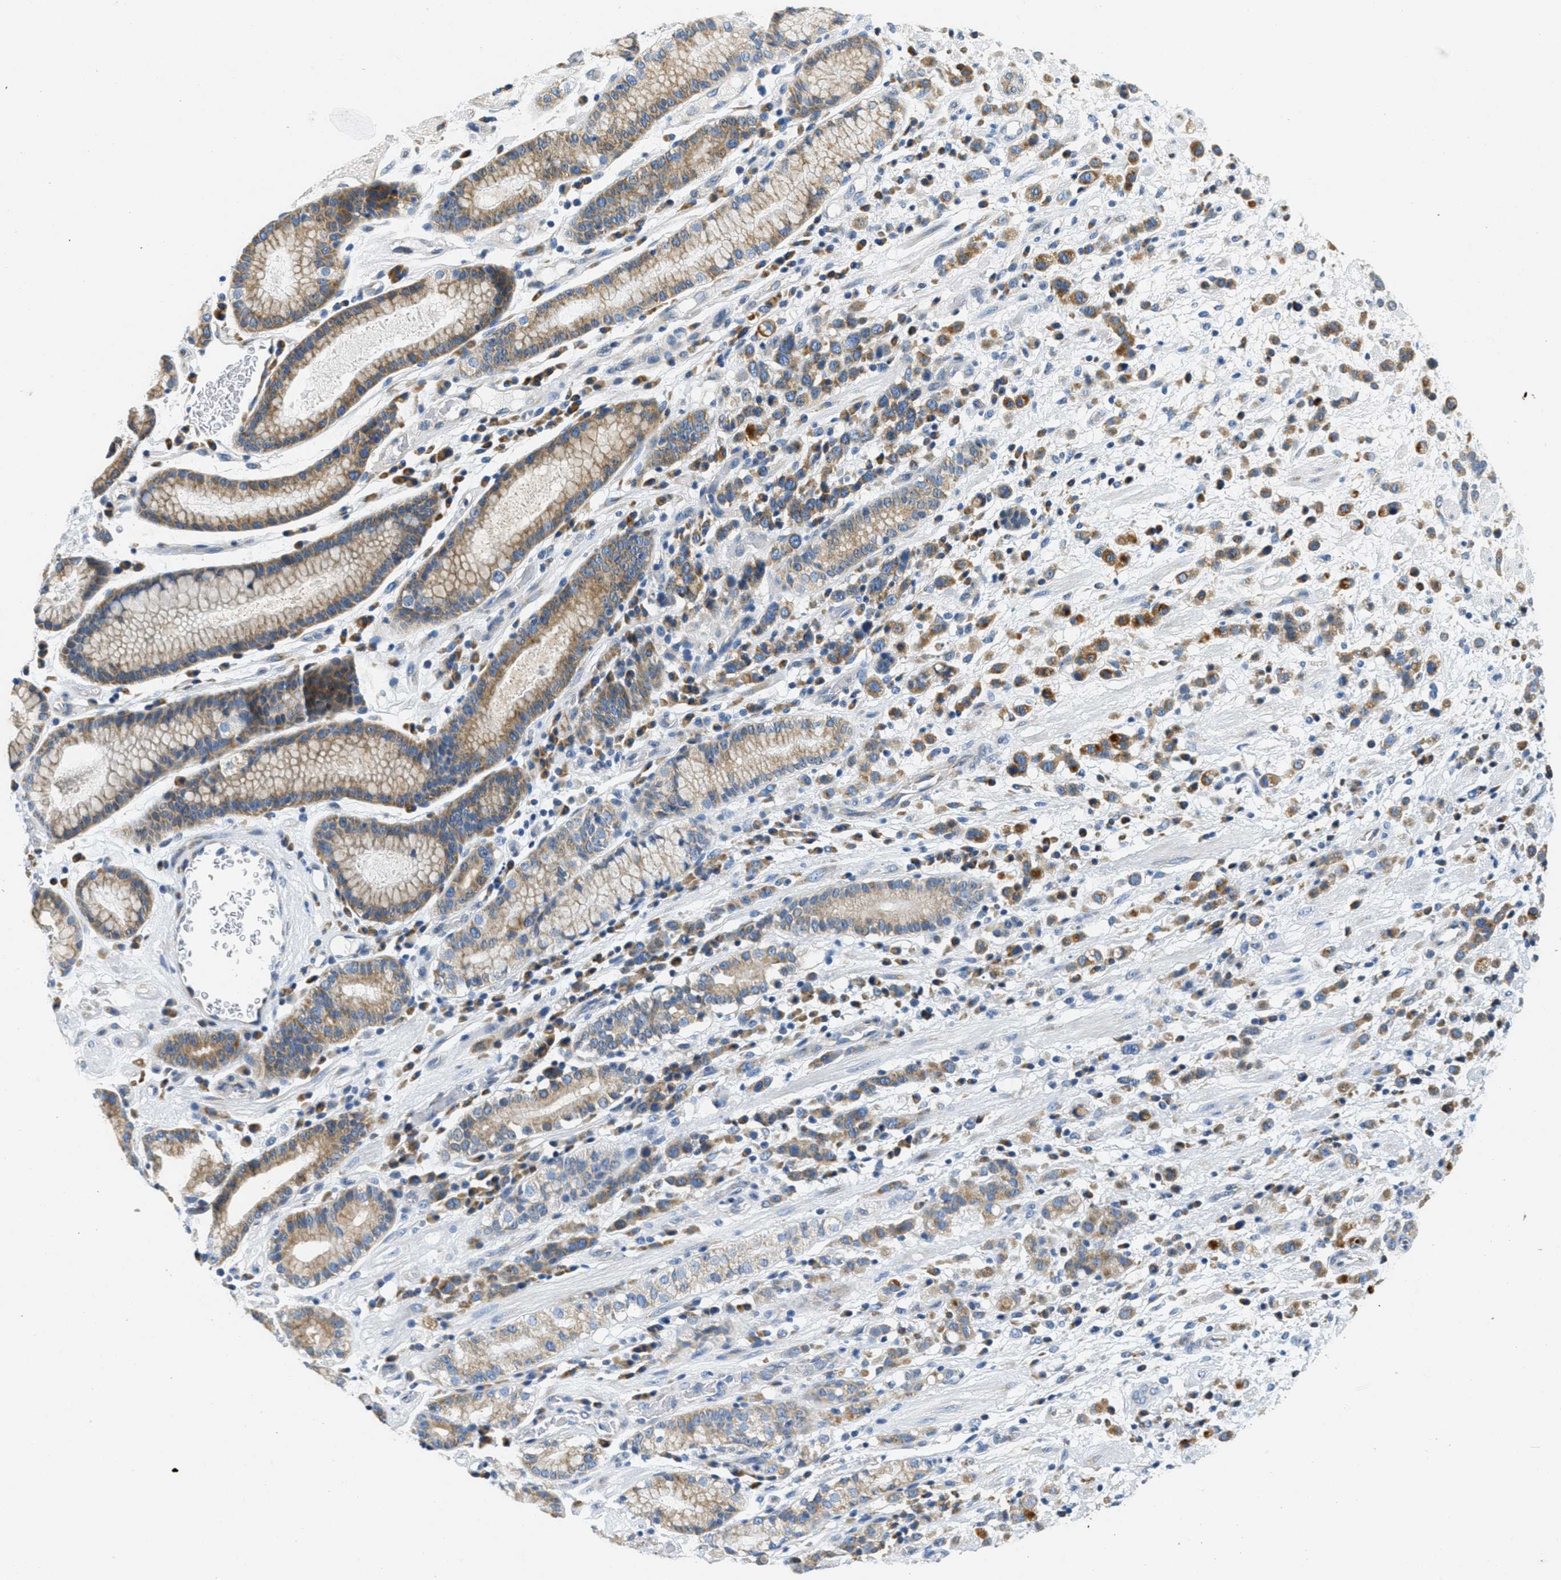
{"staining": {"intensity": "moderate", "quantity": ">75%", "location": "cytoplasmic/membranous"}, "tissue": "stomach cancer", "cell_type": "Tumor cells", "image_type": "cancer", "snomed": [{"axis": "morphology", "description": "Adenocarcinoma, NOS"}, {"axis": "topography", "description": "Stomach, lower"}], "caption": "The immunohistochemical stain highlights moderate cytoplasmic/membranous positivity in tumor cells of adenocarcinoma (stomach) tissue.", "gene": "CA4", "patient": {"sex": "male", "age": 88}}